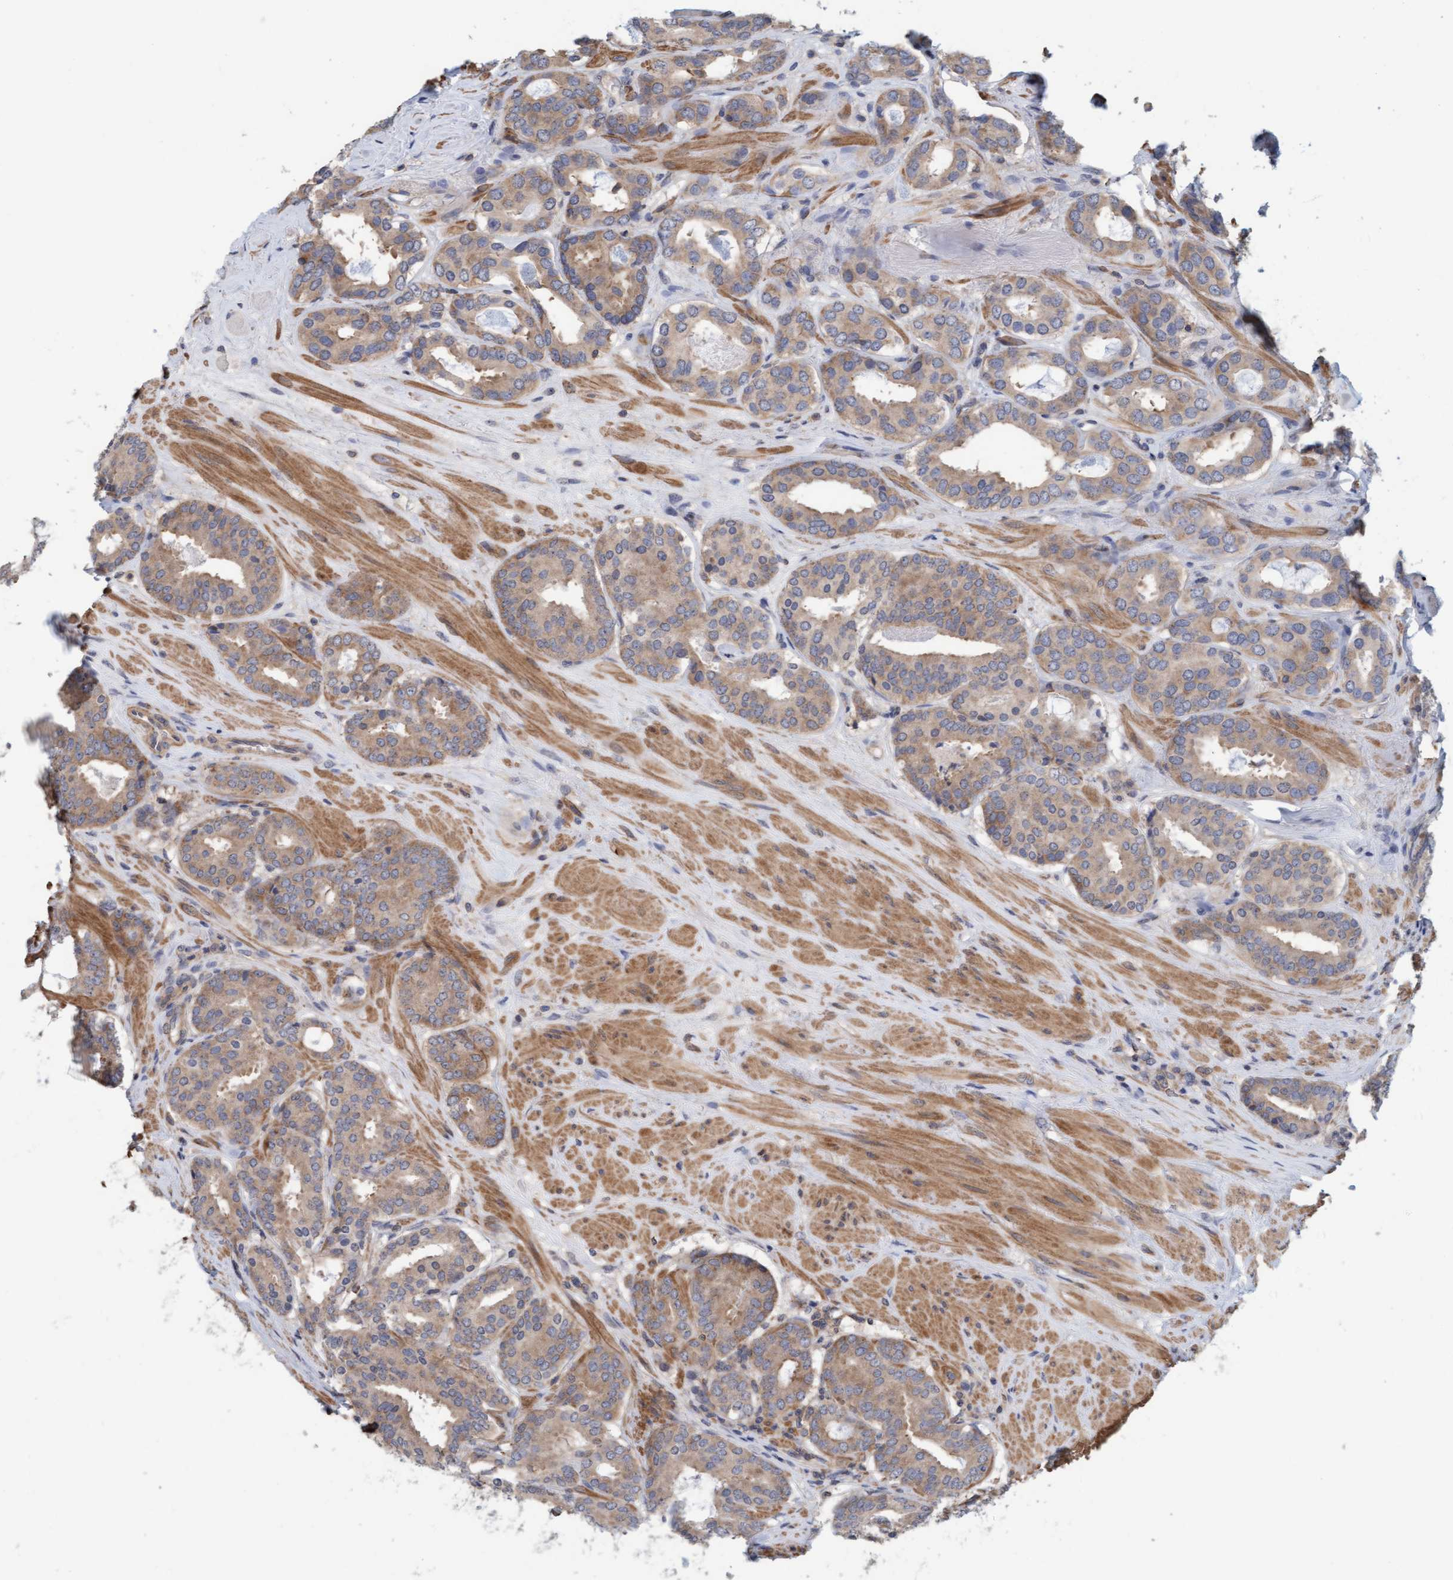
{"staining": {"intensity": "weak", "quantity": ">75%", "location": "cytoplasmic/membranous"}, "tissue": "prostate cancer", "cell_type": "Tumor cells", "image_type": "cancer", "snomed": [{"axis": "morphology", "description": "Adenocarcinoma, Low grade"}, {"axis": "topography", "description": "Prostate"}], "caption": "This is an image of immunohistochemistry (IHC) staining of prostate cancer (low-grade adenocarcinoma), which shows weak positivity in the cytoplasmic/membranous of tumor cells.", "gene": "FXR2", "patient": {"sex": "male", "age": 69}}